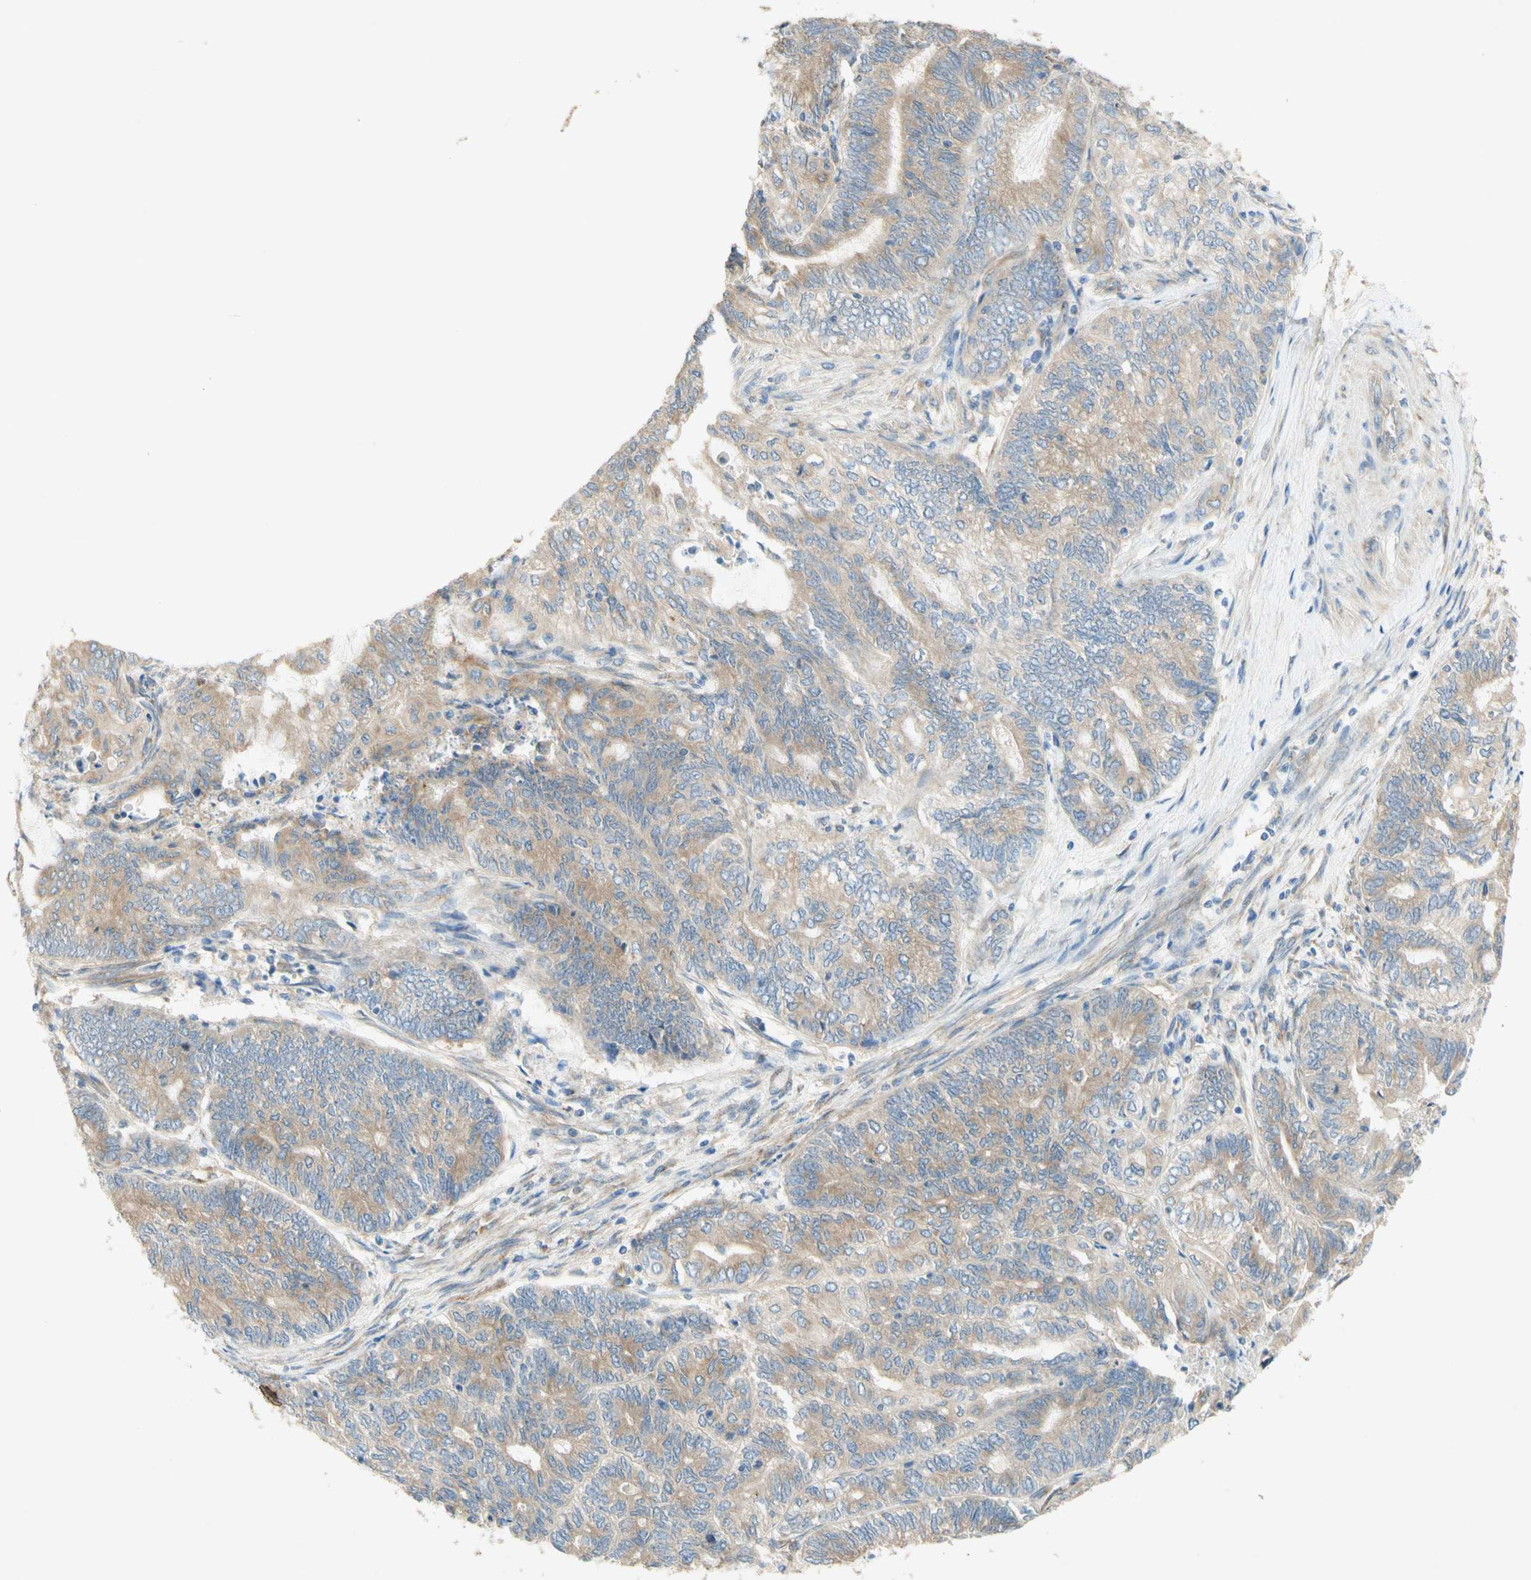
{"staining": {"intensity": "weak", "quantity": ">75%", "location": "cytoplasmic/membranous"}, "tissue": "endometrial cancer", "cell_type": "Tumor cells", "image_type": "cancer", "snomed": [{"axis": "morphology", "description": "Adenocarcinoma, NOS"}, {"axis": "topography", "description": "Uterus"}, {"axis": "topography", "description": "Endometrium"}], "caption": "Weak cytoplasmic/membranous protein positivity is present in approximately >75% of tumor cells in endometrial cancer (adenocarcinoma).", "gene": "DYNC1H1", "patient": {"sex": "female", "age": 70}}